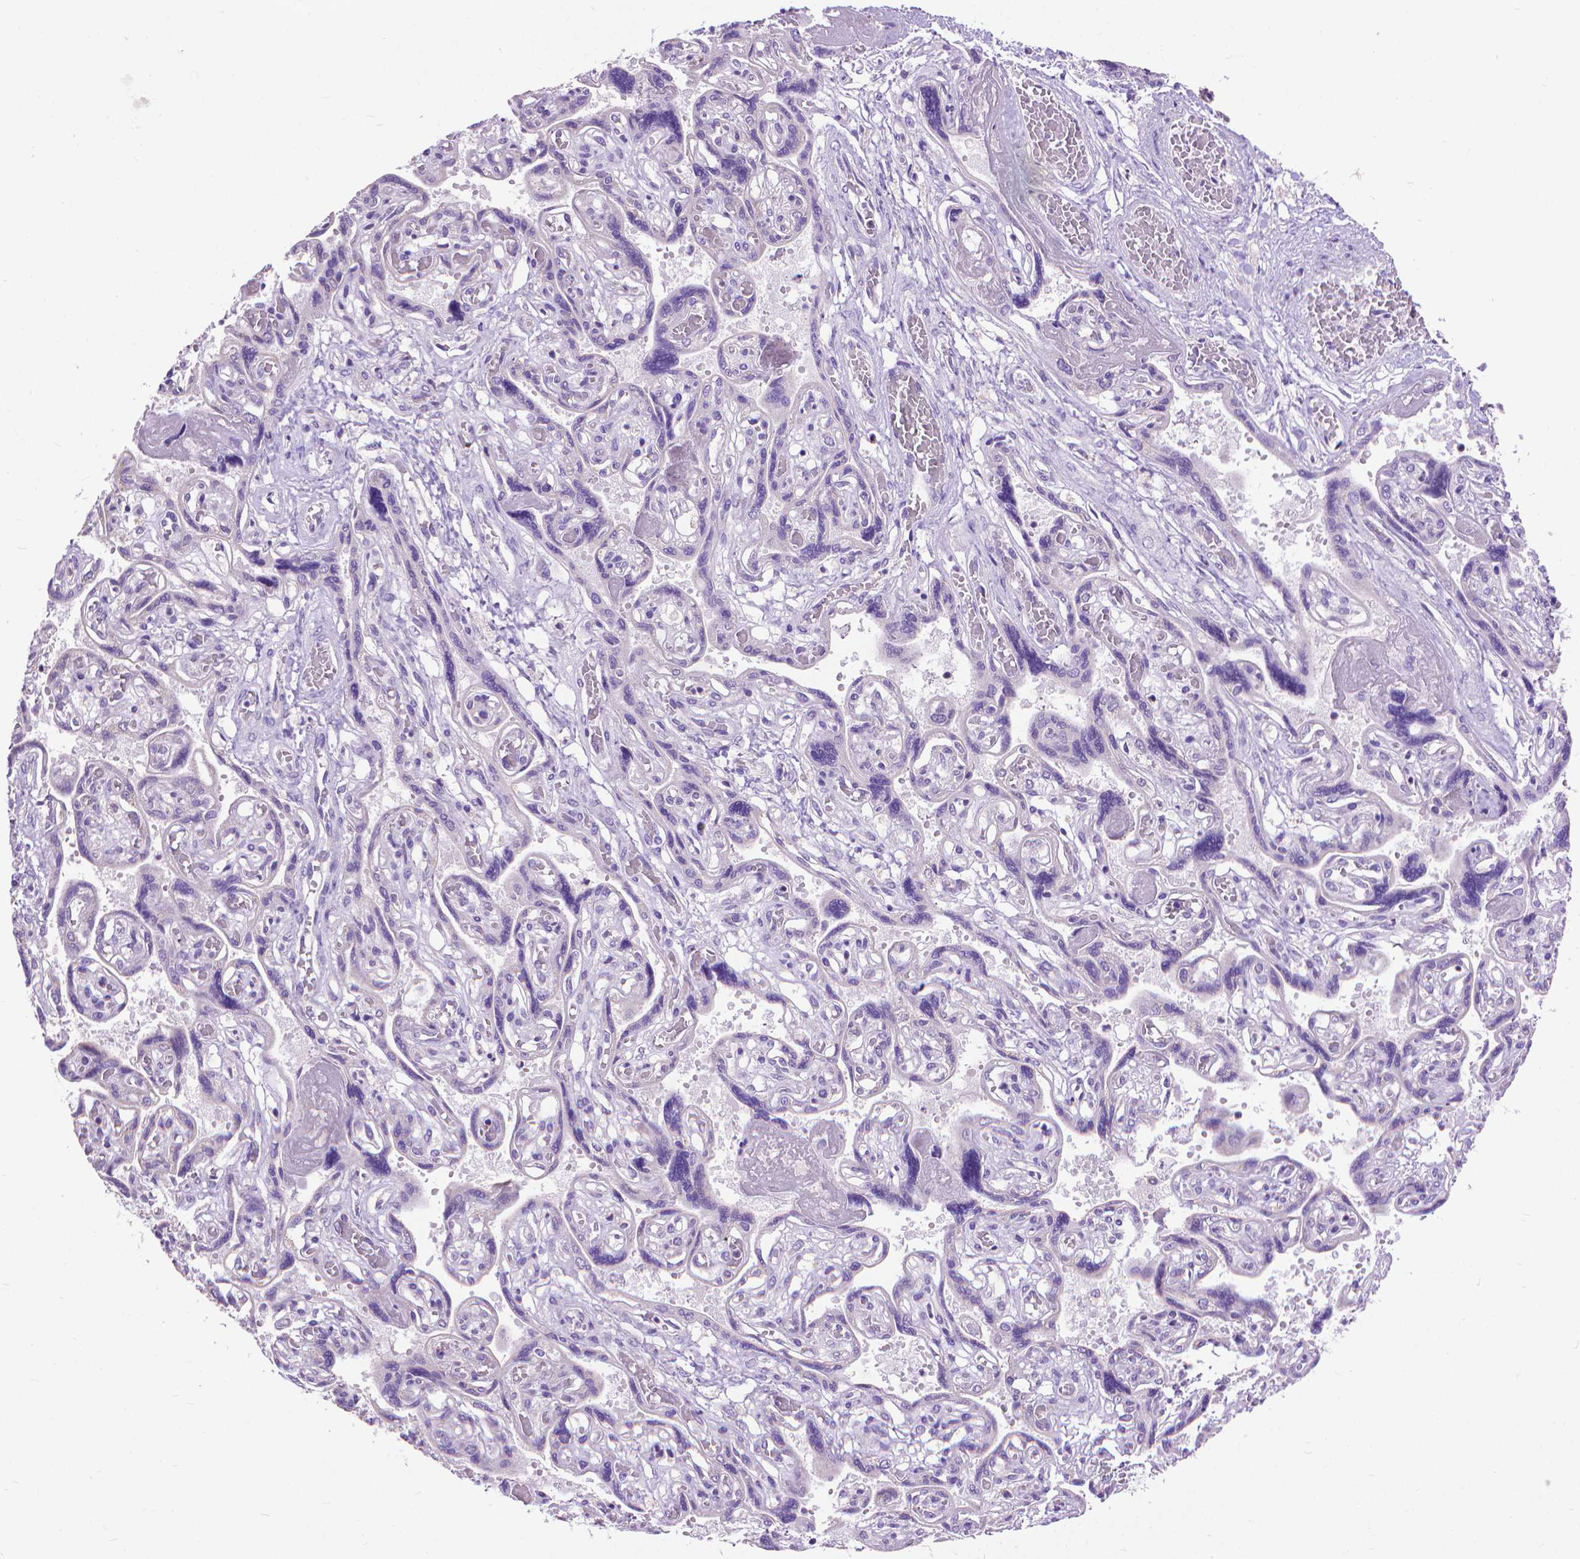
{"staining": {"intensity": "negative", "quantity": "none", "location": "none"}, "tissue": "placenta", "cell_type": "Decidual cells", "image_type": "normal", "snomed": [{"axis": "morphology", "description": "Normal tissue, NOS"}, {"axis": "topography", "description": "Placenta"}], "caption": "This micrograph is of normal placenta stained with IHC to label a protein in brown with the nuclei are counter-stained blue. There is no positivity in decidual cells. (Brightfield microscopy of DAB IHC at high magnification).", "gene": "SYN1", "patient": {"sex": "female", "age": 32}}